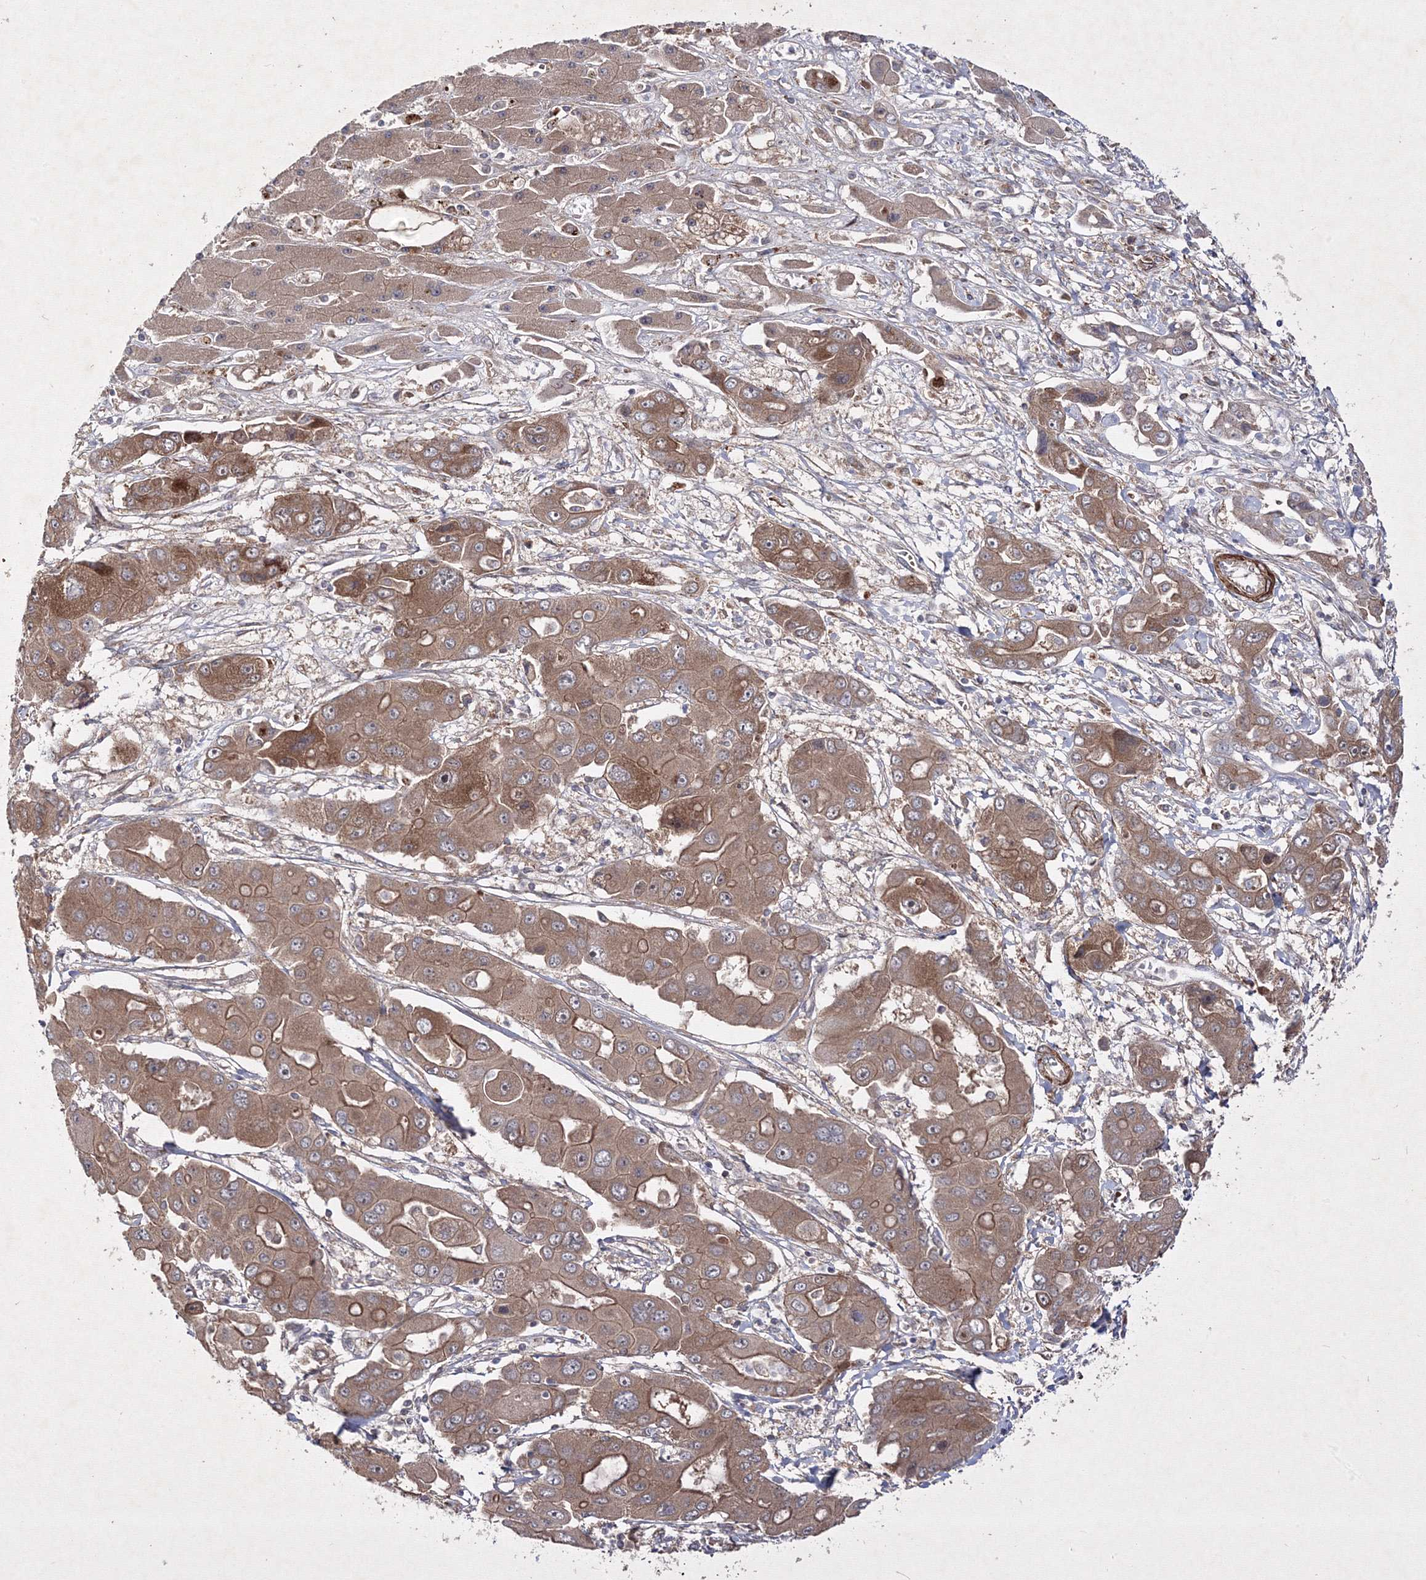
{"staining": {"intensity": "moderate", "quantity": ">75%", "location": "cytoplasmic/membranous"}, "tissue": "liver cancer", "cell_type": "Tumor cells", "image_type": "cancer", "snomed": [{"axis": "morphology", "description": "Cholangiocarcinoma"}, {"axis": "topography", "description": "Liver"}], "caption": "Immunohistochemistry (IHC) photomicrograph of neoplastic tissue: liver cancer stained using immunohistochemistry exhibits medium levels of moderate protein expression localized specifically in the cytoplasmic/membranous of tumor cells, appearing as a cytoplasmic/membranous brown color.", "gene": "GFM1", "patient": {"sex": "male", "age": 67}}